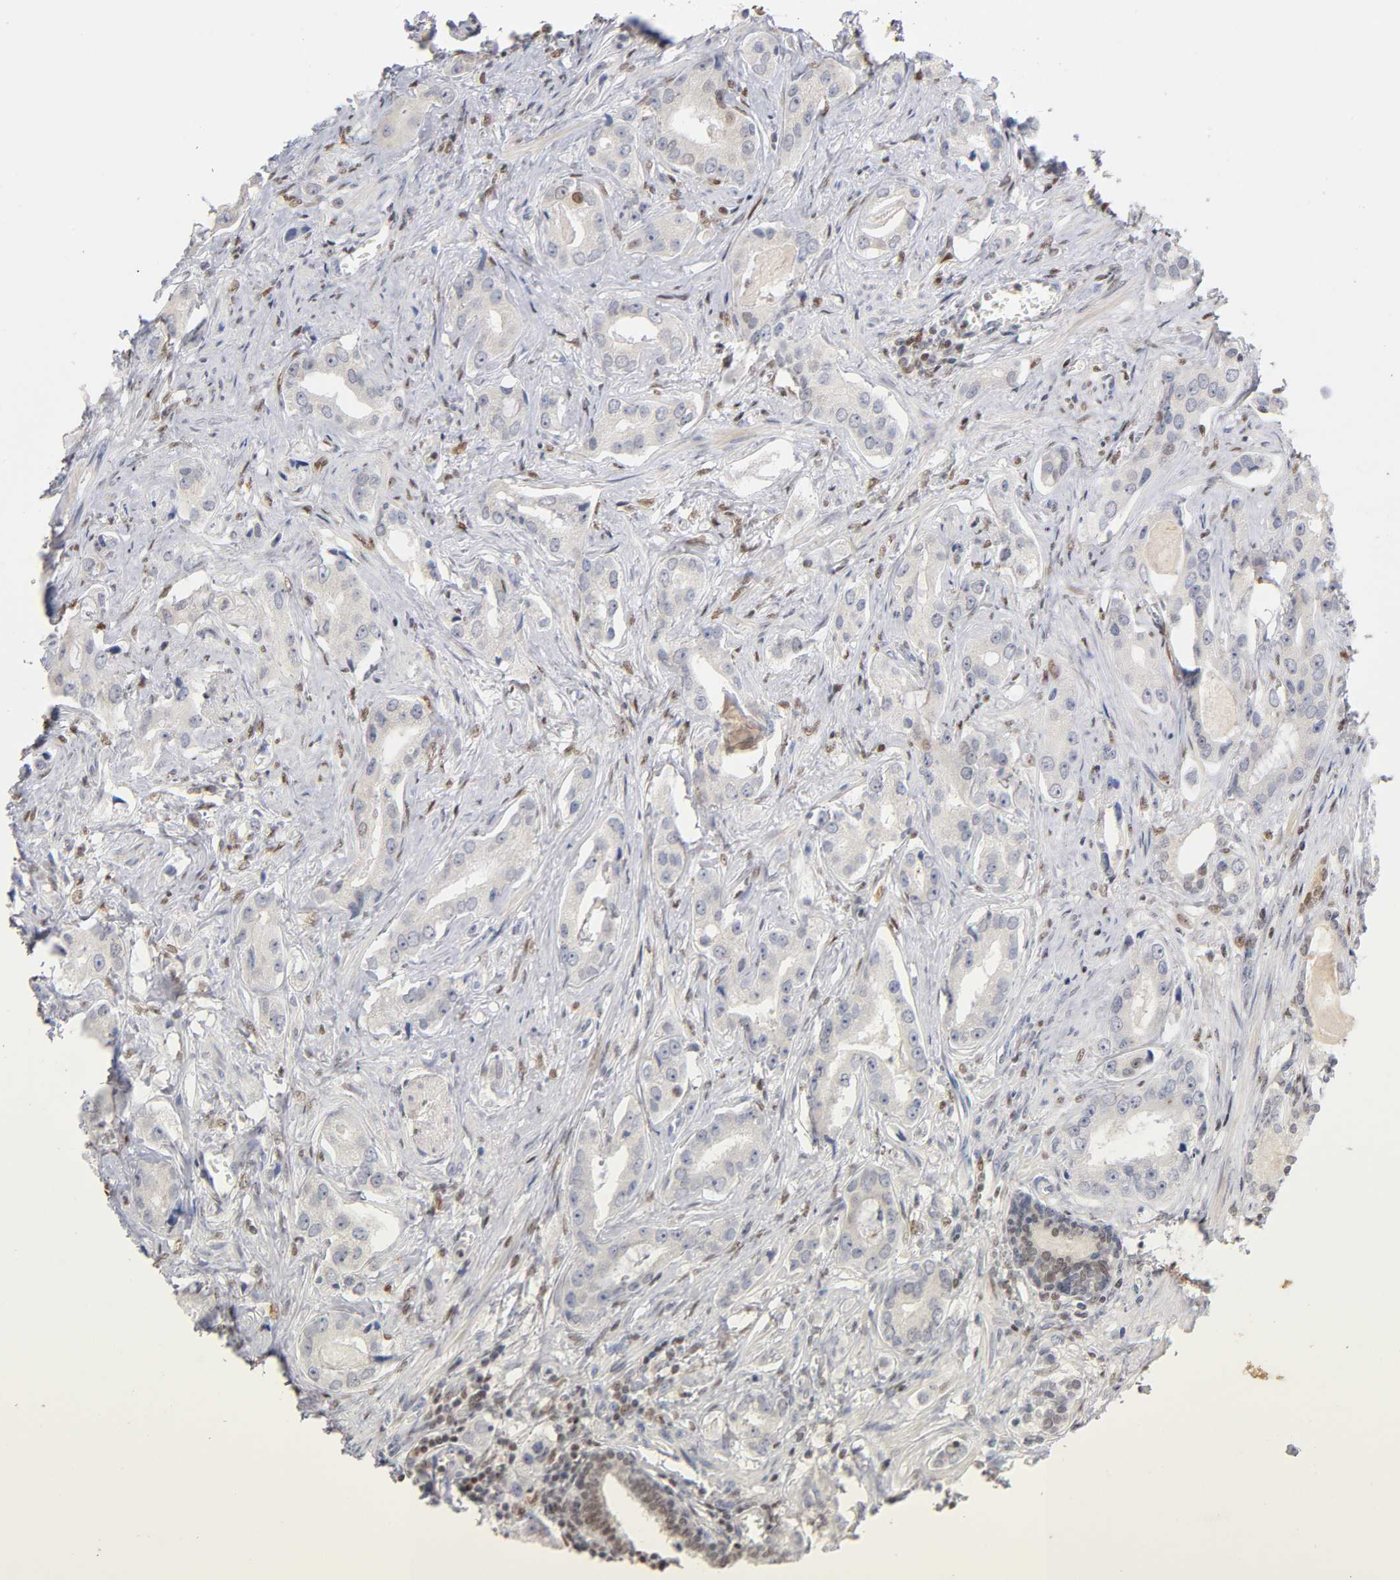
{"staining": {"intensity": "weak", "quantity": "<25%", "location": "cytoplasmic/membranous,nuclear"}, "tissue": "prostate cancer", "cell_type": "Tumor cells", "image_type": "cancer", "snomed": [{"axis": "morphology", "description": "Adenocarcinoma, Low grade"}, {"axis": "topography", "description": "Prostate"}], "caption": "Immunohistochemical staining of human low-grade adenocarcinoma (prostate) demonstrates no significant expression in tumor cells. The staining is performed using DAB (3,3'-diaminobenzidine) brown chromogen with nuclei counter-stained in using hematoxylin.", "gene": "RUNX1", "patient": {"sex": "male", "age": 59}}